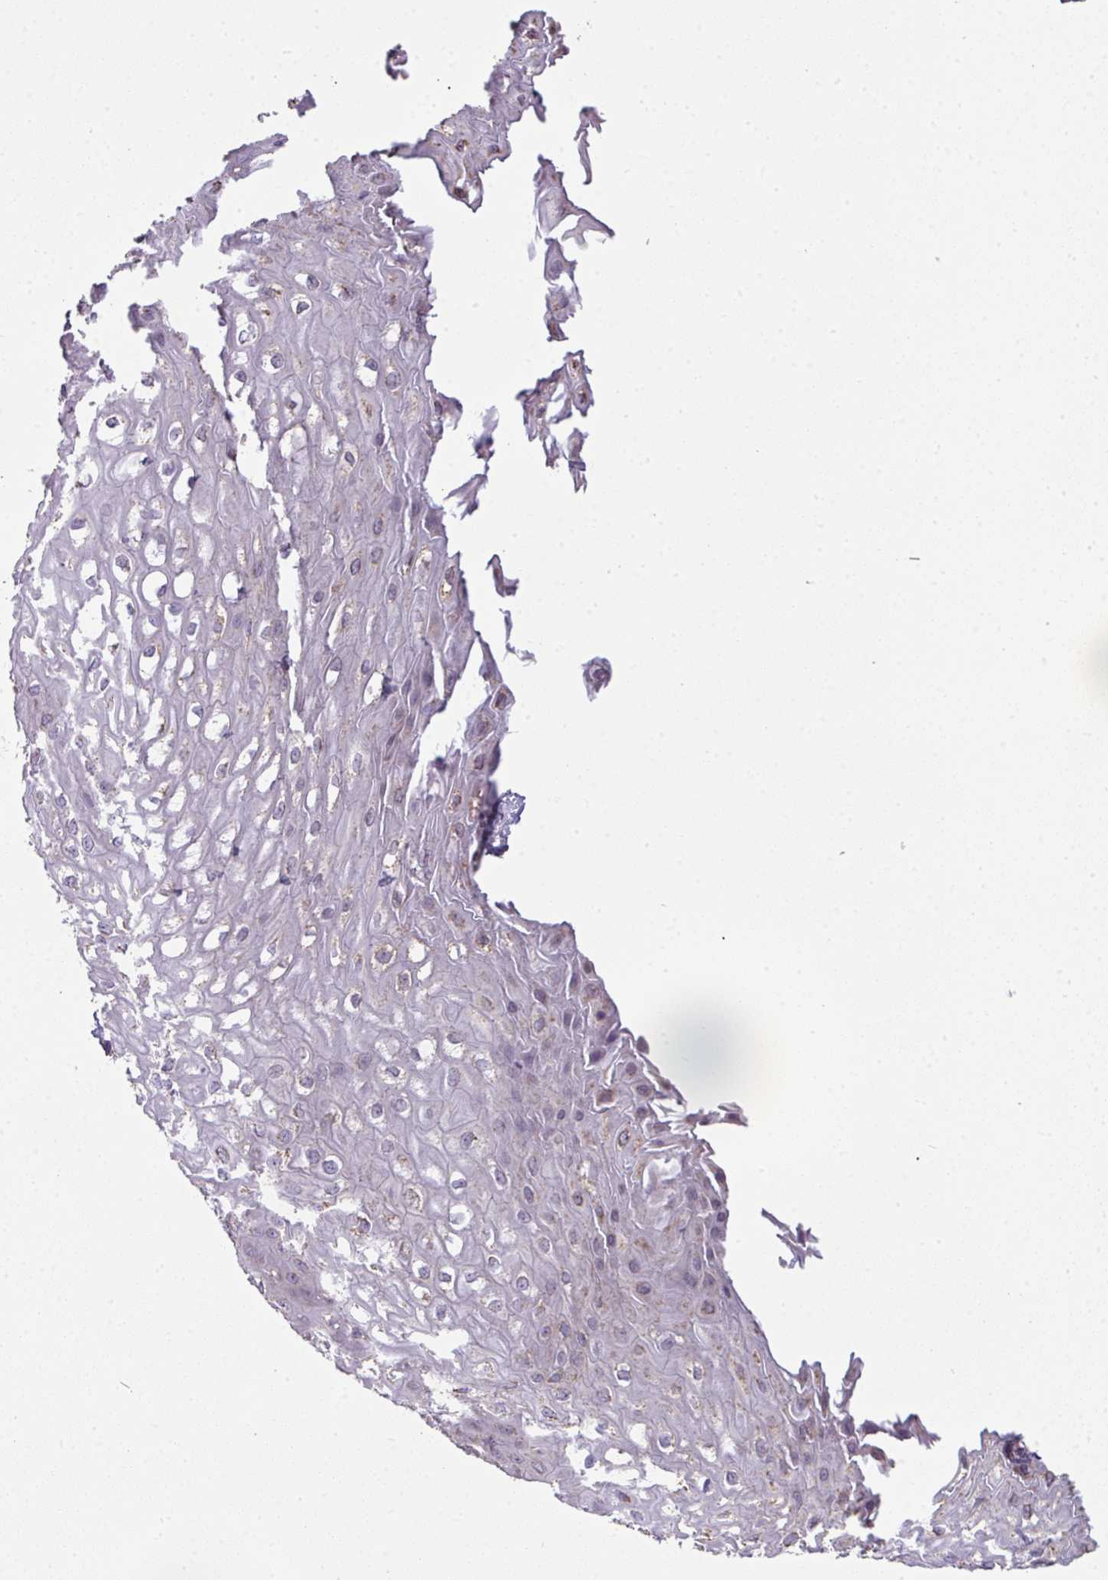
{"staining": {"intensity": "weak", "quantity": "<25%", "location": "cytoplasmic/membranous"}, "tissue": "esophagus", "cell_type": "Squamous epithelial cells", "image_type": "normal", "snomed": [{"axis": "morphology", "description": "Normal tissue, NOS"}, {"axis": "topography", "description": "Esophagus"}], "caption": "High magnification brightfield microscopy of normal esophagus stained with DAB (3,3'-diaminobenzidine) (brown) and counterstained with hematoxylin (blue): squamous epithelial cells show no significant positivity. (Brightfield microscopy of DAB immunohistochemistry at high magnification).", "gene": "PALS2", "patient": {"sex": "male", "age": 67}}